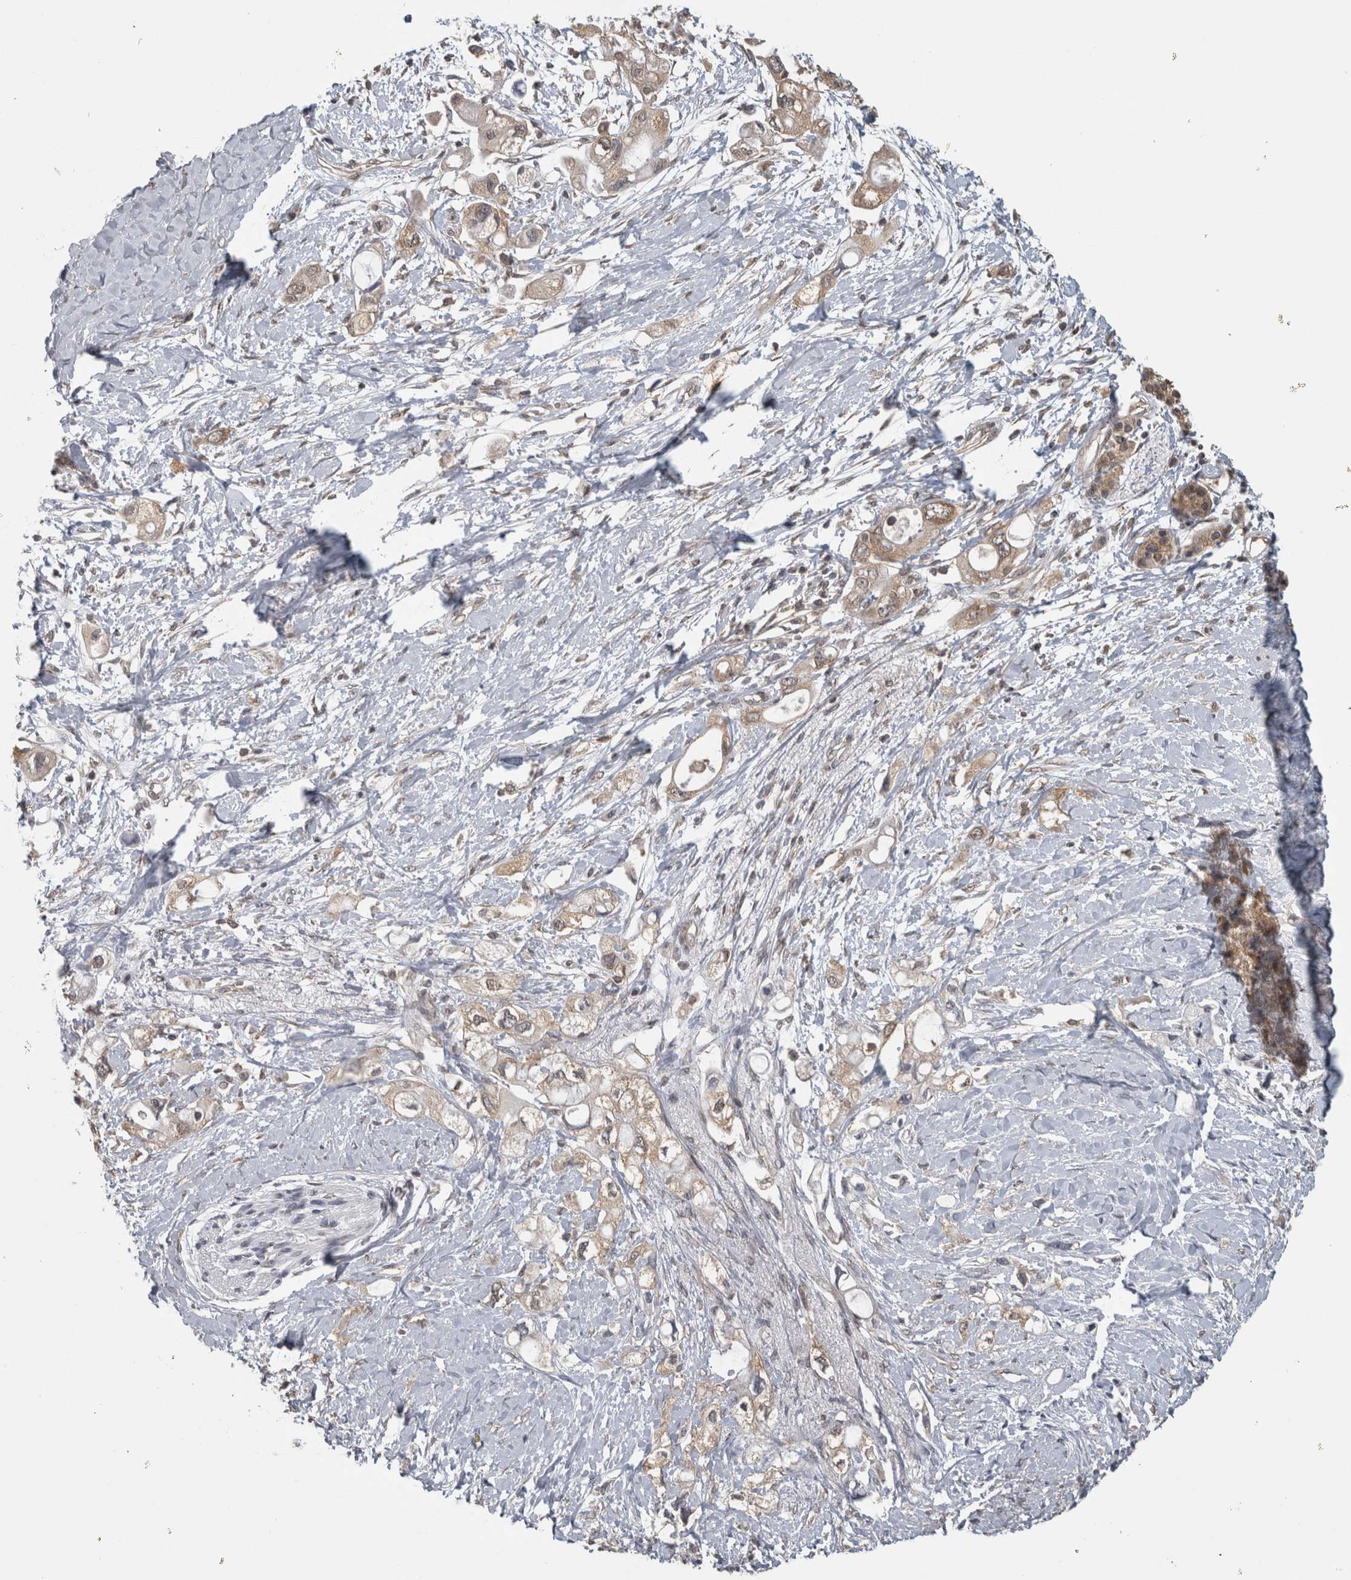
{"staining": {"intensity": "weak", "quantity": "25%-75%", "location": "cytoplasmic/membranous"}, "tissue": "pancreatic cancer", "cell_type": "Tumor cells", "image_type": "cancer", "snomed": [{"axis": "morphology", "description": "Adenocarcinoma, NOS"}, {"axis": "topography", "description": "Pancreas"}], "caption": "Adenocarcinoma (pancreatic) stained with DAB IHC displays low levels of weak cytoplasmic/membranous staining in approximately 25%-75% of tumor cells. (Stains: DAB (3,3'-diaminobenzidine) in brown, nuclei in blue, Microscopy: brightfield microscopy at high magnification).", "gene": "ATXN2", "patient": {"sex": "female", "age": 56}}